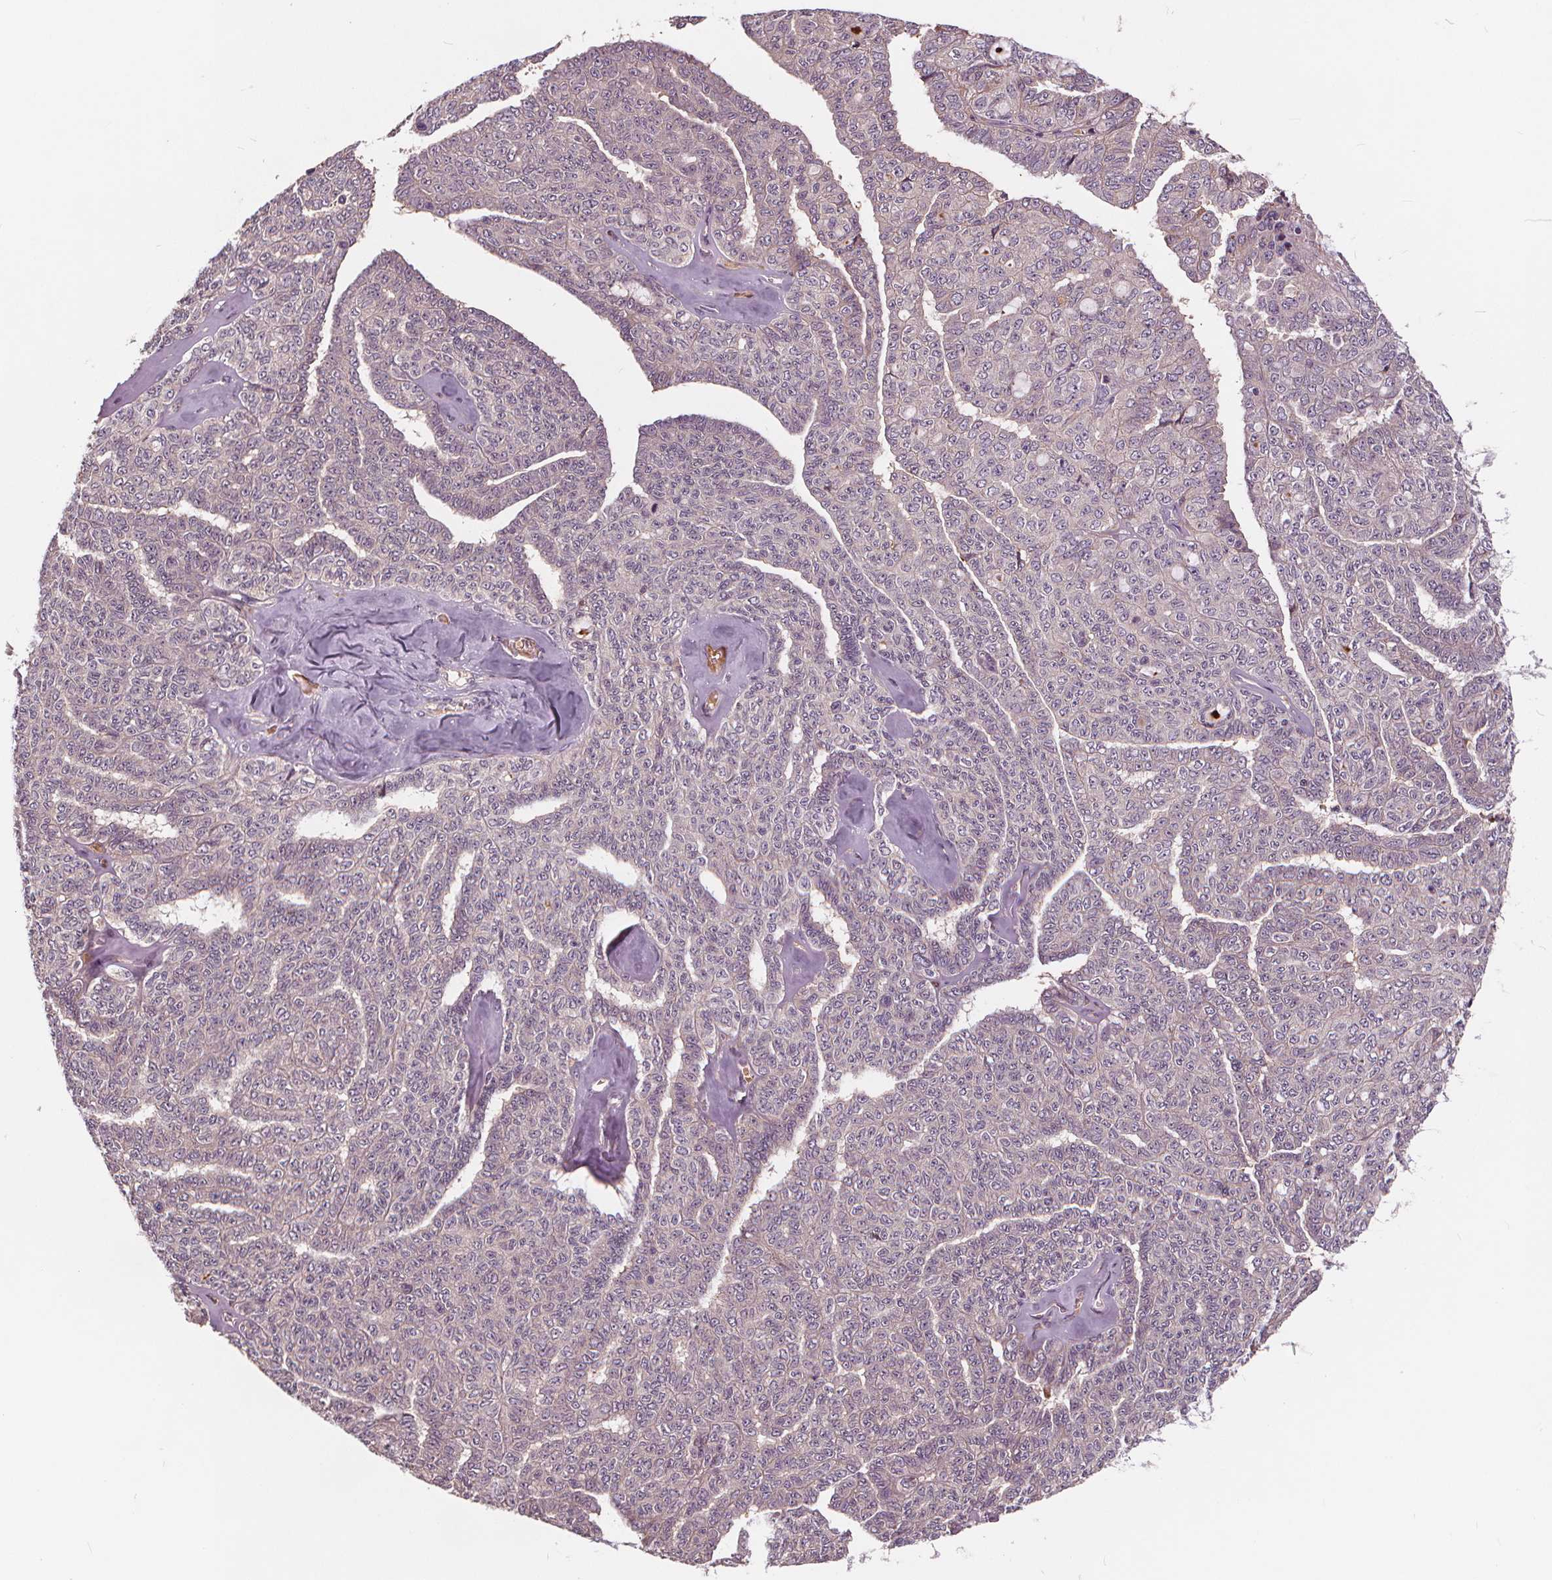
{"staining": {"intensity": "negative", "quantity": "none", "location": "none"}, "tissue": "ovarian cancer", "cell_type": "Tumor cells", "image_type": "cancer", "snomed": [{"axis": "morphology", "description": "Cystadenocarcinoma, serous, NOS"}, {"axis": "topography", "description": "Ovary"}], "caption": "Ovarian cancer stained for a protein using immunohistochemistry displays no staining tumor cells.", "gene": "IPO13", "patient": {"sex": "female", "age": 71}}